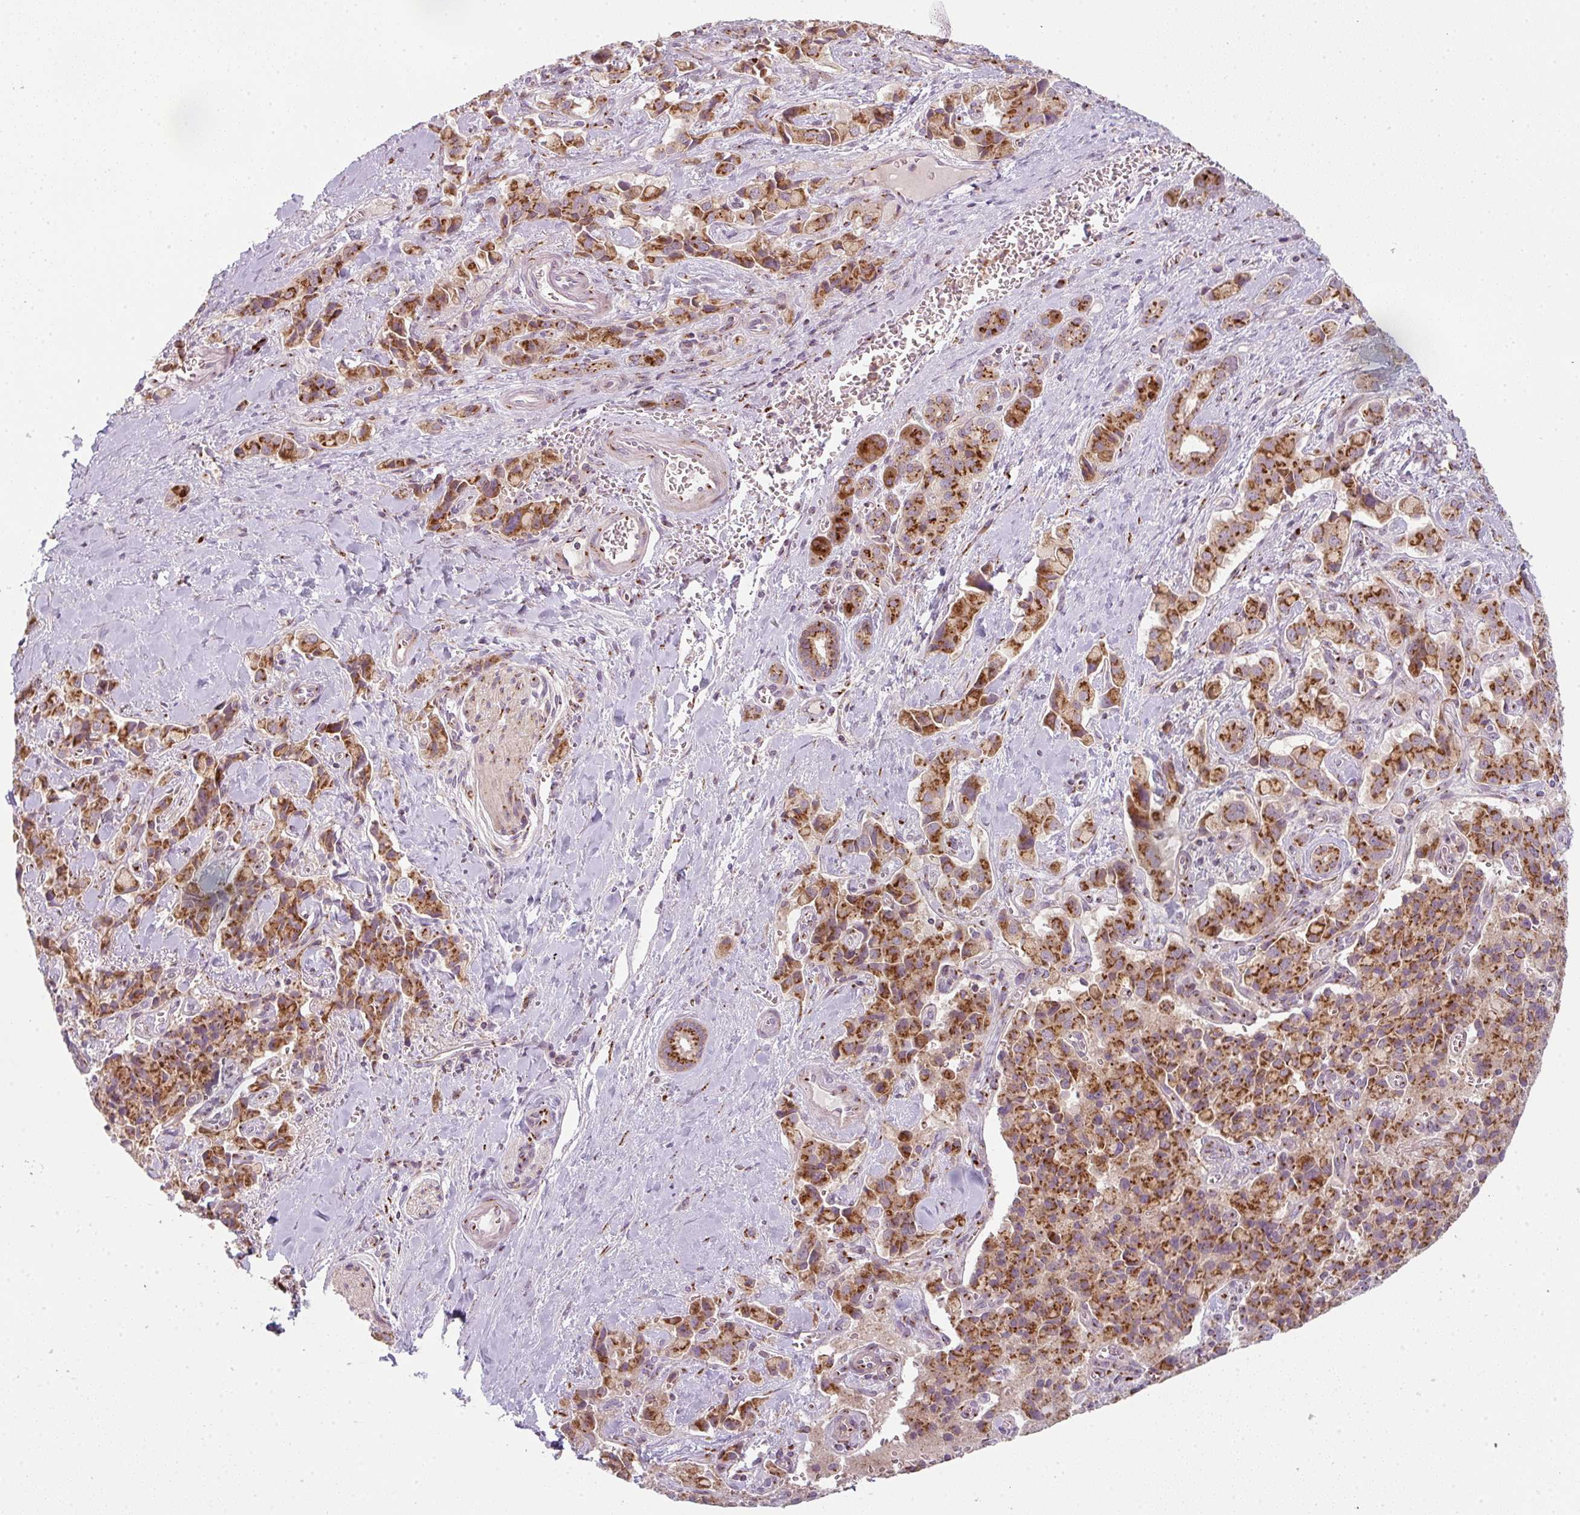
{"staining": {"intensity": "strong", "quantity": ">75%", "location": "cytoplasmic/membranous"}, "tissue": "pancreatic cancer", "cell_type": "Tumor cells", "image_type": "cancer", "snomed": [{"axis": "morphology", "description": "Adenocarcinoma, NOS"}, {"axis": "topography", "description": "Pancreas"}], "caption": "Immunohistochemical staining of pancreatic cancer (adenocarcinoma) reveals high levels of strong cytoplasmic/membranous protein staining in approximately >75% of tumor cells. (DAB = brown stain, brightfield microscopy at high magnification).", "gene": "GVQW3", "patient": {"sex": "male", "age": 65}}